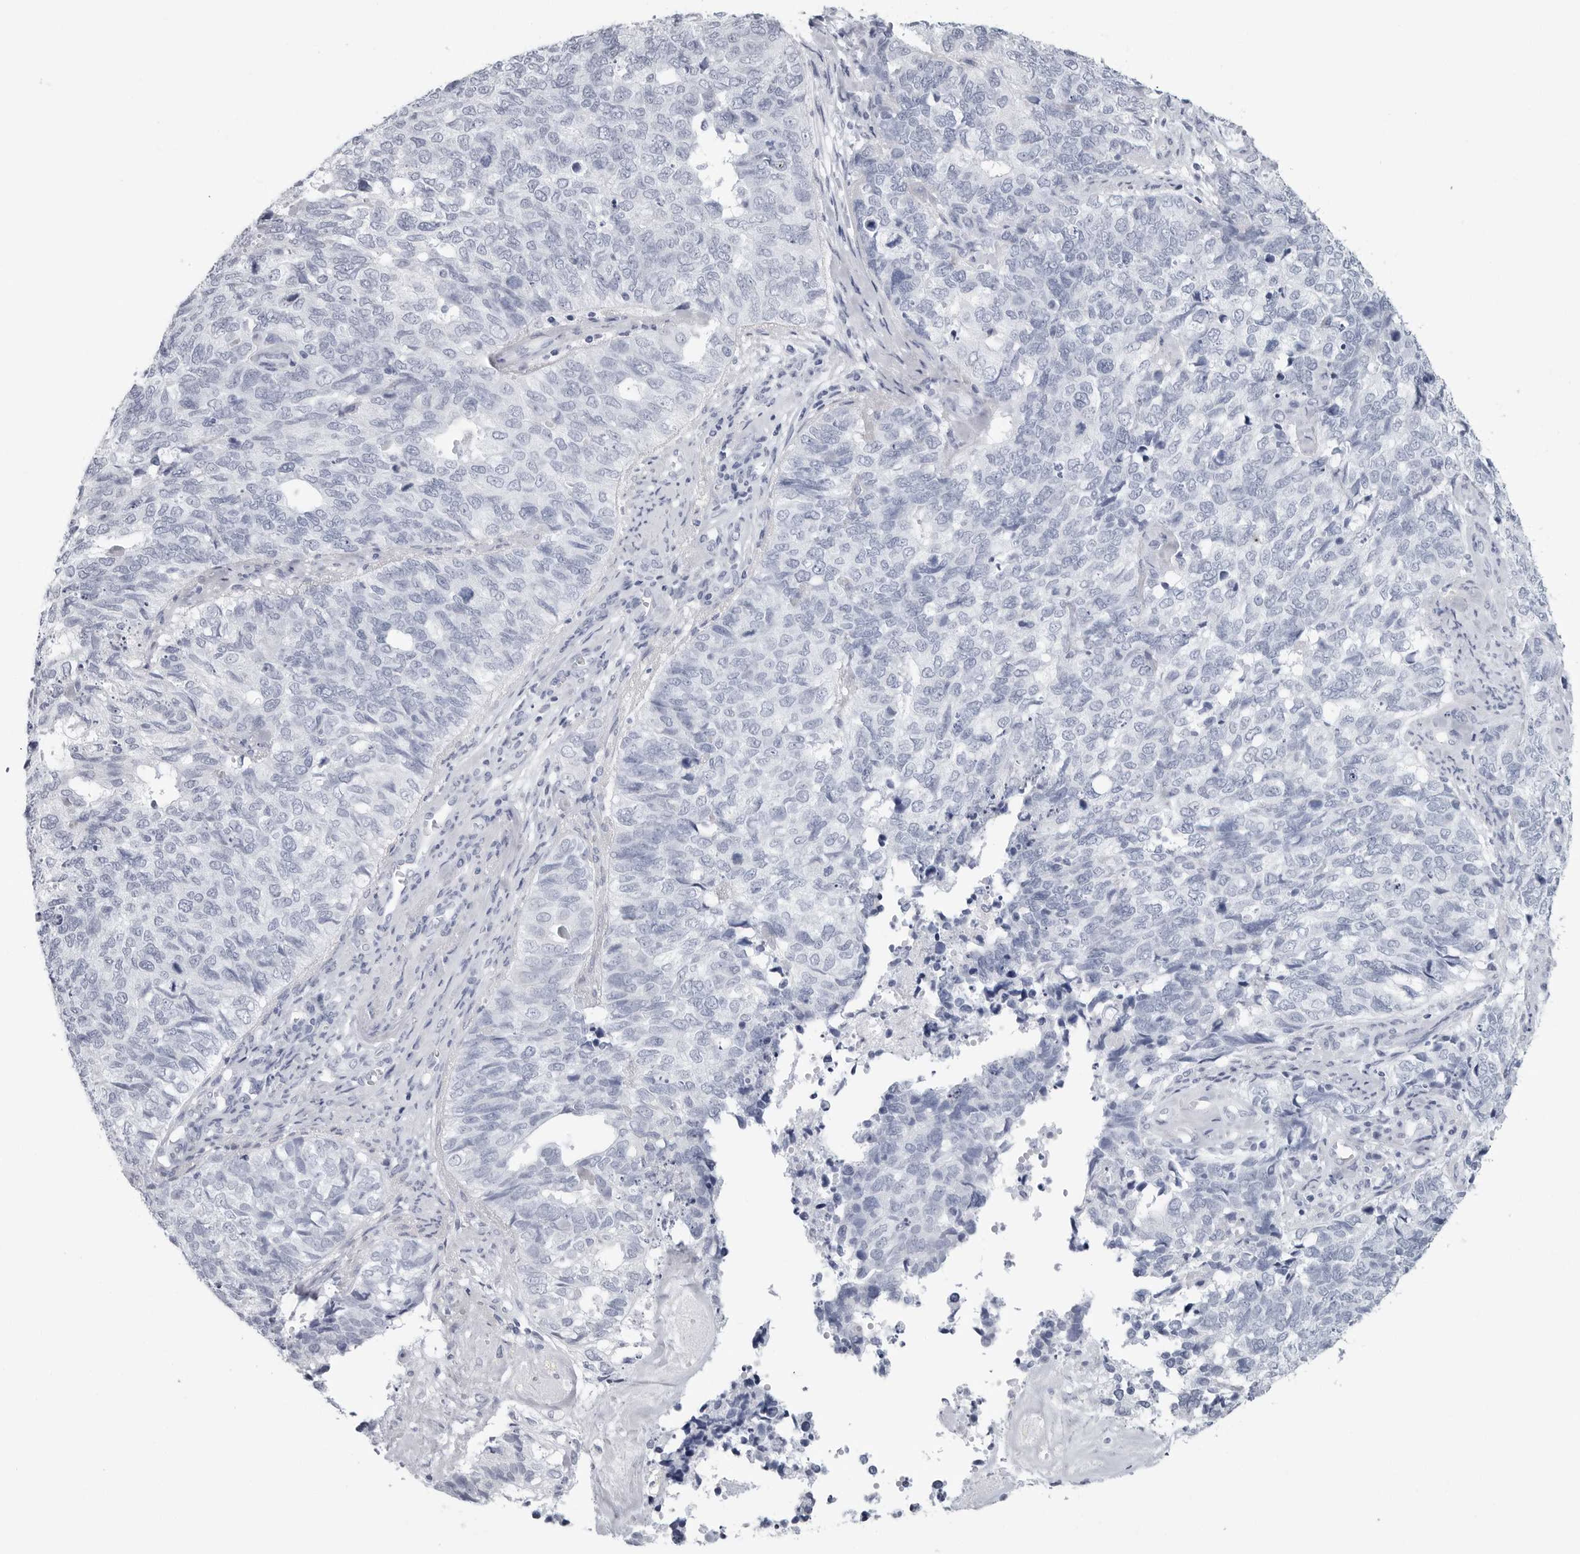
{"staining": {"intensity": "negative", "quantity": "none", "location": "none"}, "tissue": "cervical cancer", "cell_type": "Tumor cells", "image_type": "cancer", "snomed": [{"axis": "morphology", "description": "Squamous cell carcinoma, NOS"}, {"axis": "topography", "description": "Cervix"}], "caption": "Photomicrograph shows no protein staining in tumor cells of cervical cancer tissue.", "gene": "CSH1", "patient": {"sex": "female", "age": 63}}